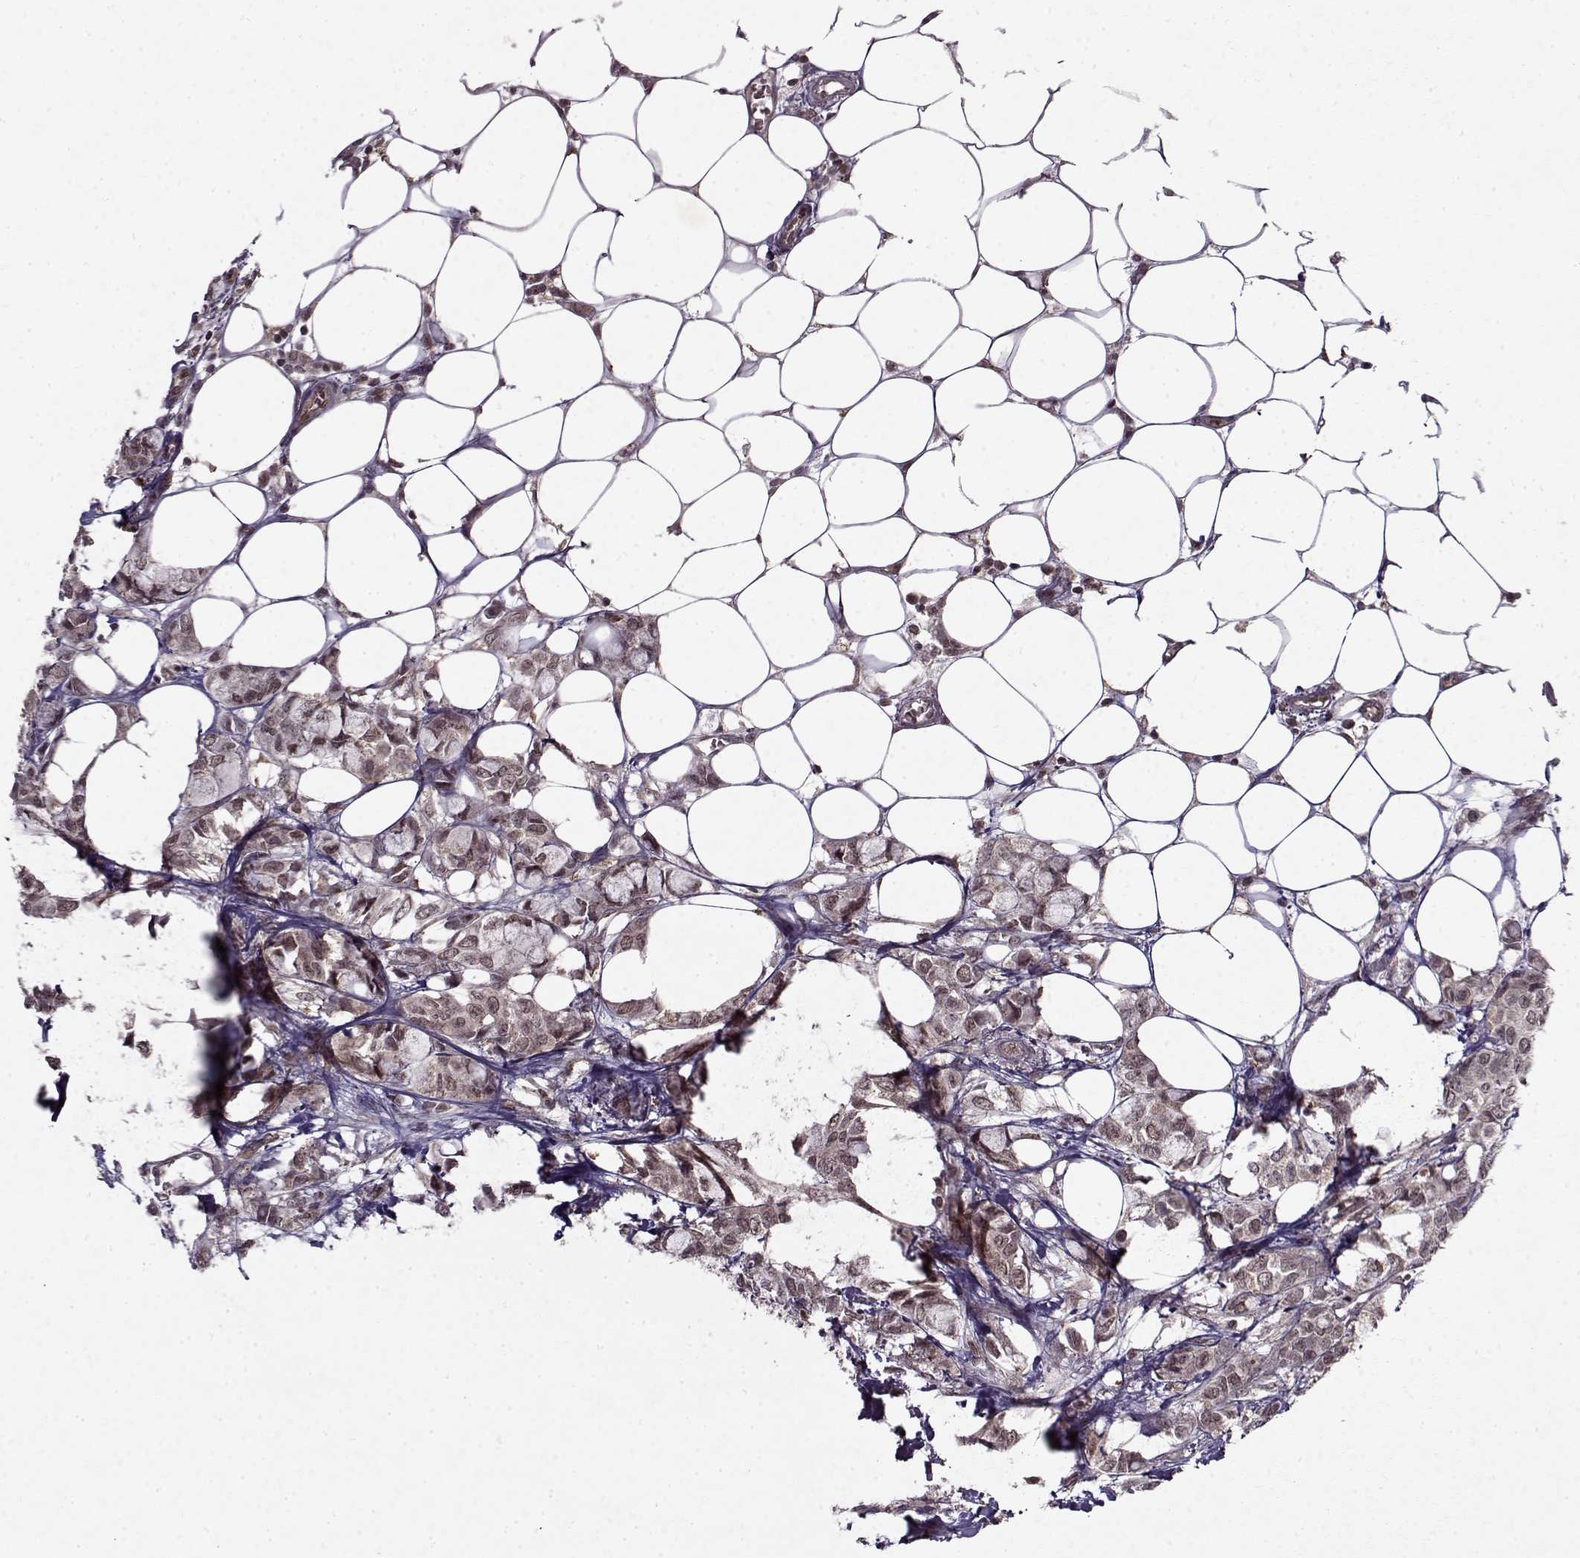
{"staining": {"intensity": "weak", "quantity": ">75%", "location": "cytoplasmic/membranous,nuclear"}, "tissue": "breast cancer", "cell_type": "Tumor cells", "image_type": "cancer", "snomed": [{"axis": "morphology", "description": "Duct carcinoma"}, {"axis": "topography", "description": "Breast"}], "caption": "Immunohistochemical staining of human invasive ductal carcinoma (breast) exhibits weak cytoplasmic/membranous and nuclear protein positivity in about >75% of tumor cells. The protein is shown in brown color, while the nuclei are stained blue.", "gene": "PSMA7", "patient": {"sex": "female", "age": 85}}